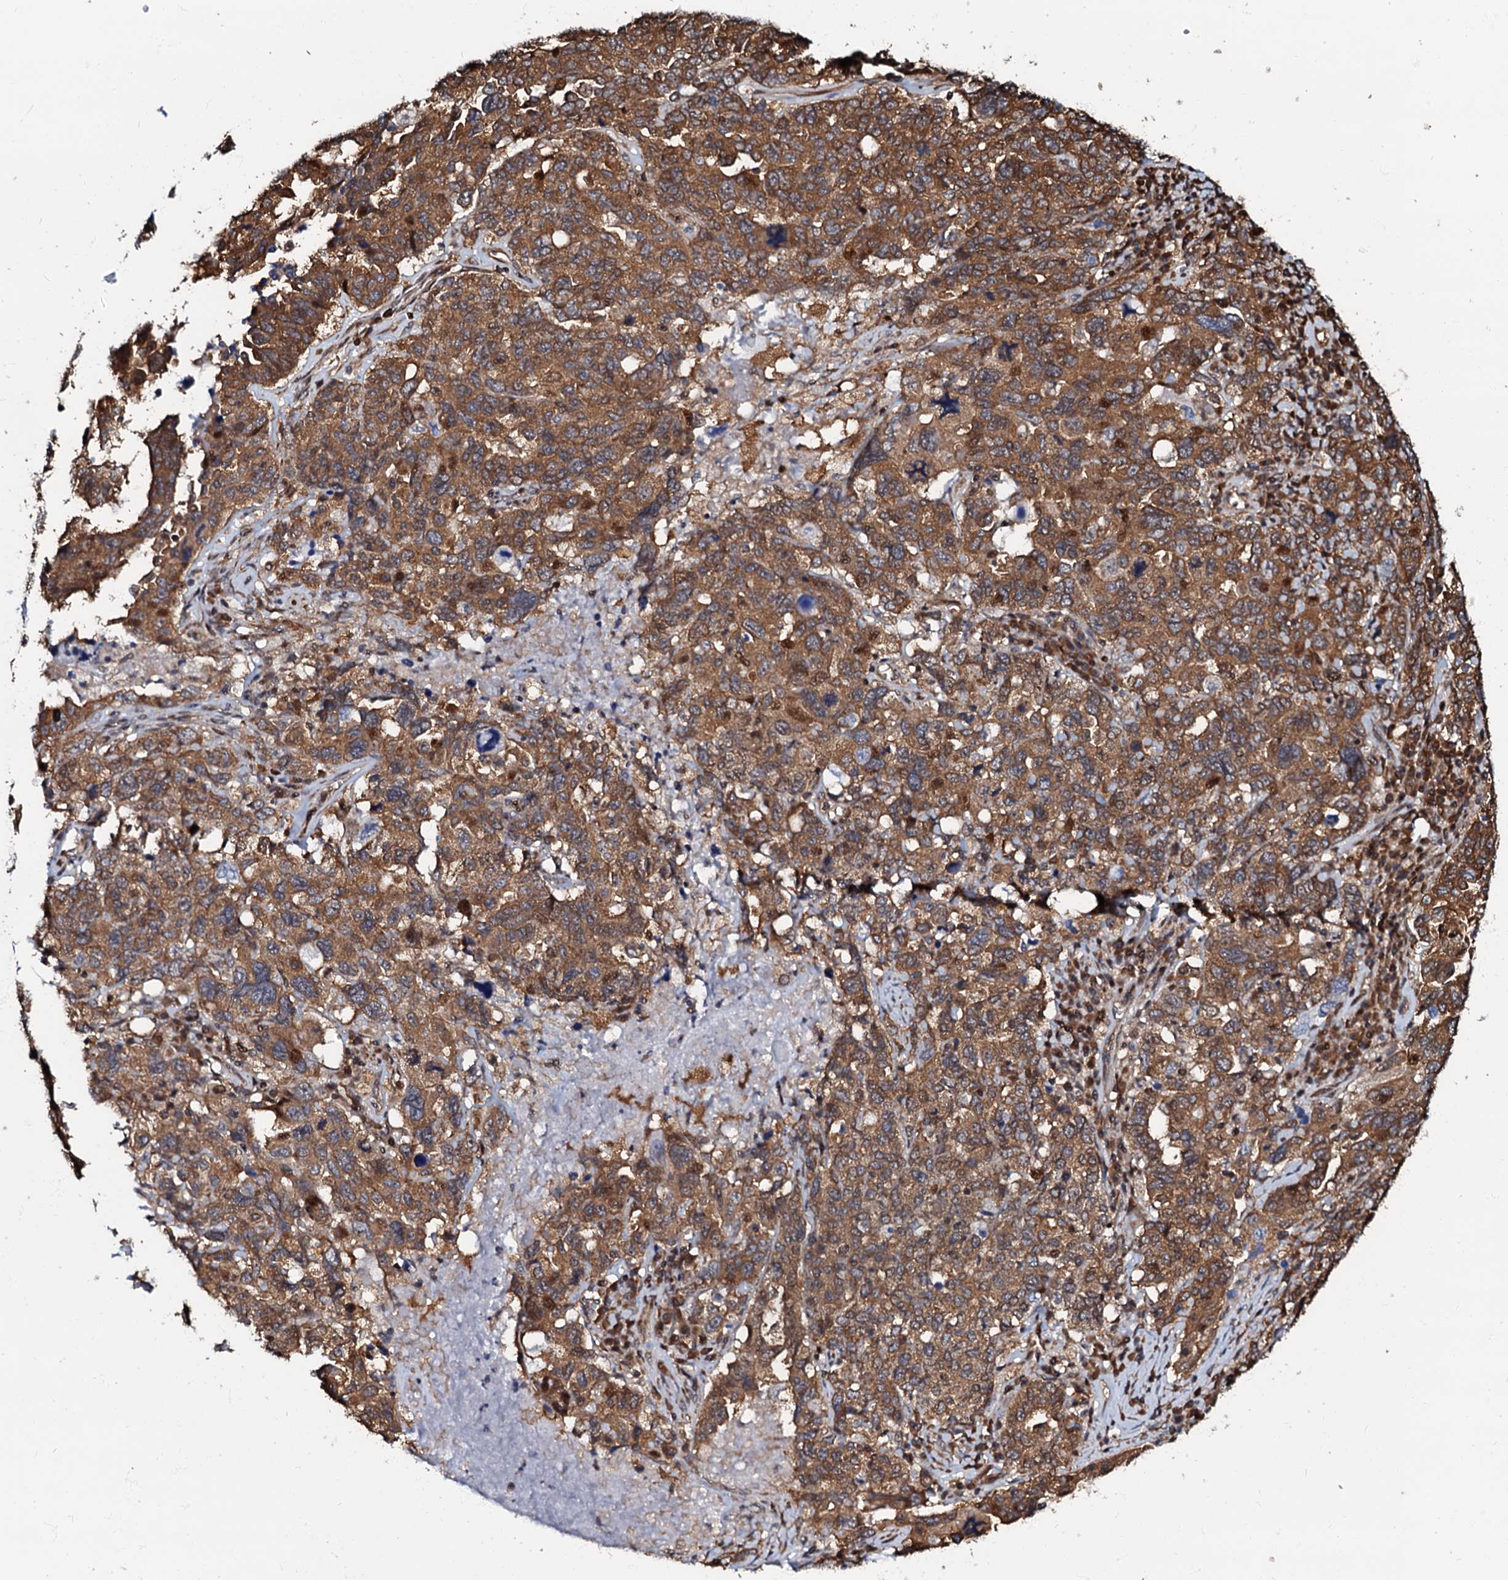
{"staining": {"intensity": "strong", "quantity": ">75%", "location": "cytoplasmic/membranous"}, "tissue": "ovarian cancer", "cell_type": "Tumor cells", "image_type": "cancer", "snomed": [{"axis": "morphology", "description": "Carcinoma, endometroid"}, {"axis": "topography", "description": "Ovary"}], "caption": "Protein expression analysis of human endometroid carcinoma (ovarian) reveals strong cytoplasmic/membranous positivity in about >75% of tumor cells.", "gene": "OSBP", "patient": {"sex": "female", "age": 62}}